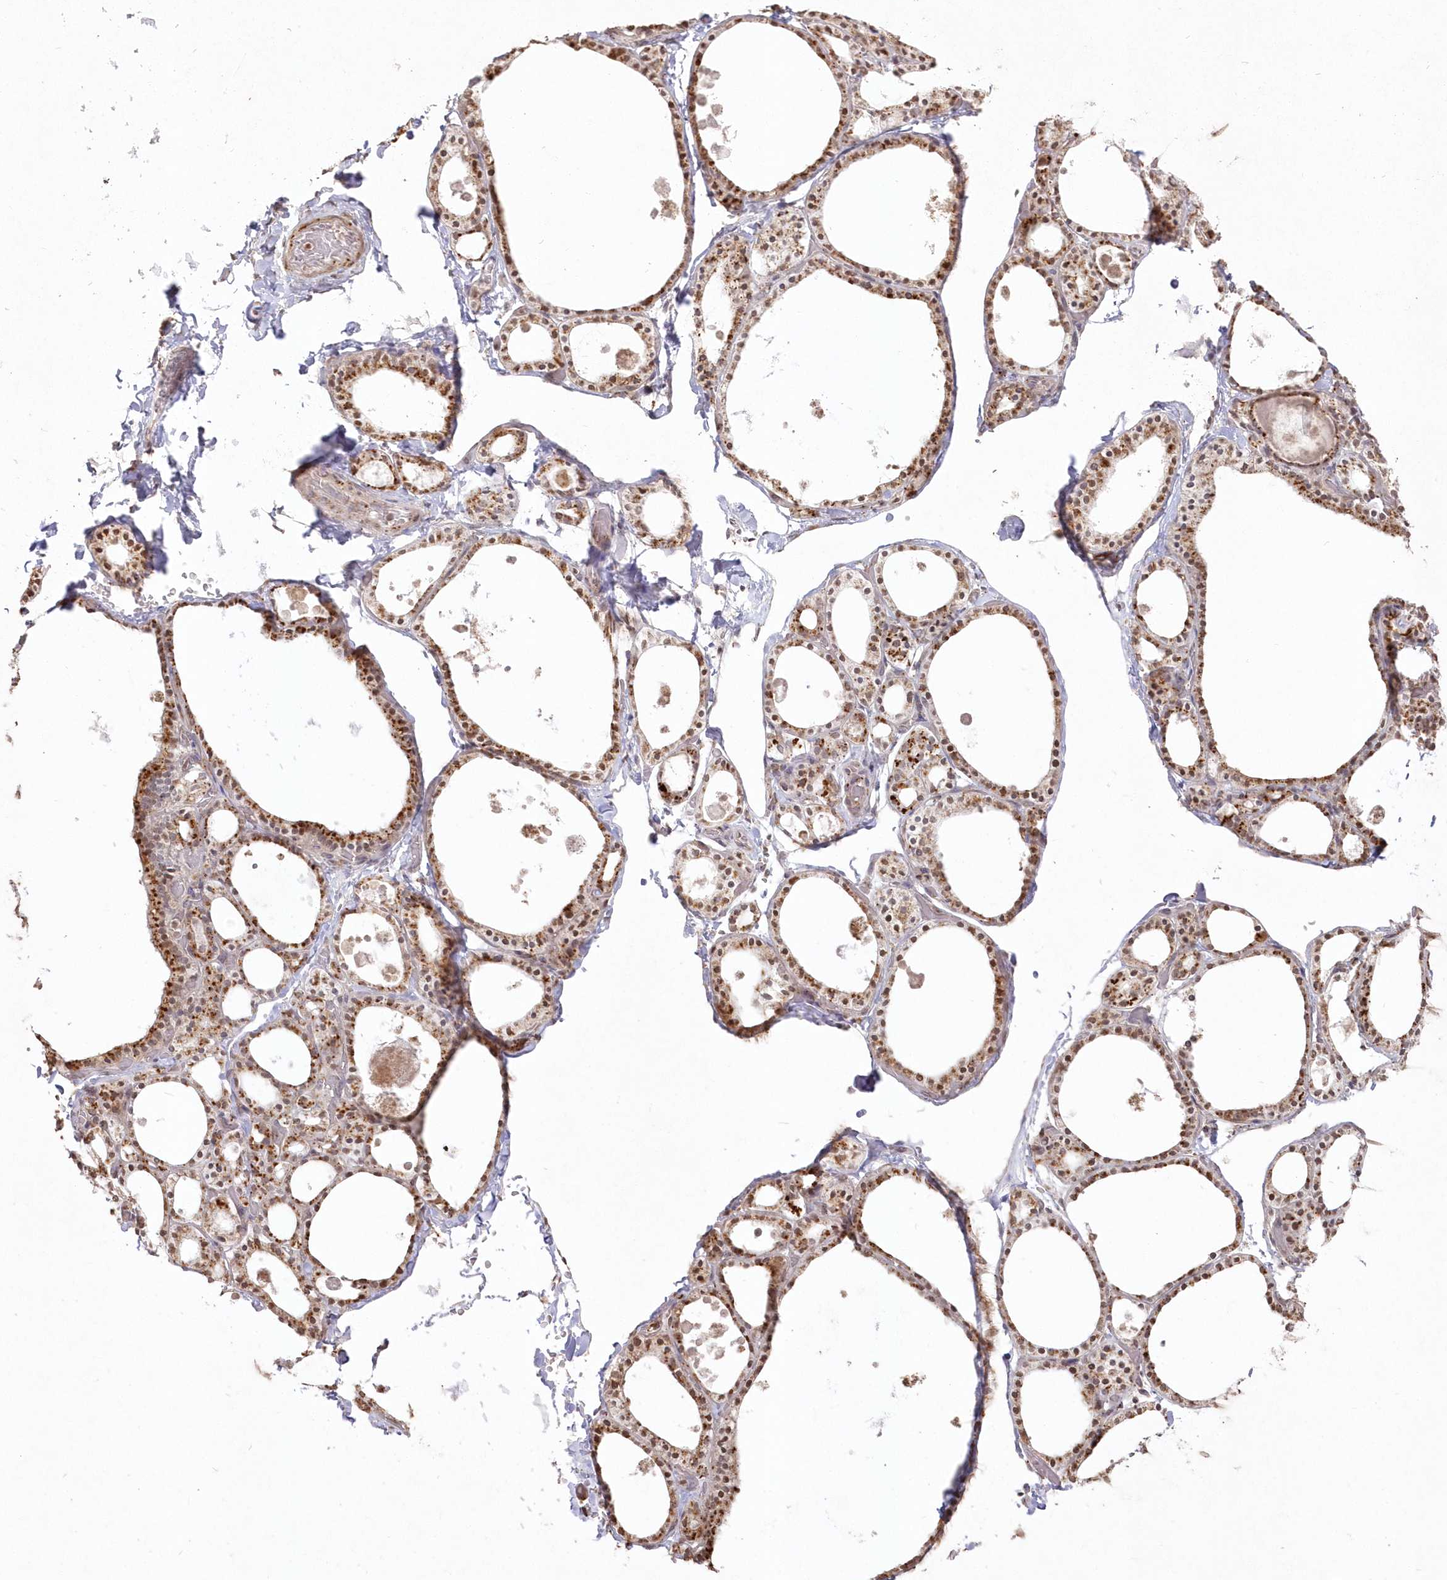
{"staining": {"intensity": "moderate", "quantity": ">75%", "location": "cytoplasmic/membranous"}, "tissue": "thyroid gland", "cell_type": "Glandular cells", "image_type": "normal", "snomed": [{"axis": "morphology", "description": "Normal tissue, NOS"}, {"axis": "topography", "description": "Thyroid gland"}], "caption": "A medium amount of moderate cytoplasmic/membranous expression is appreciated in about >75% of glandular cells in unremarkable thyroid gland.", "gene": "ARSB", "patient": {"sex": "male", "age": 56}}